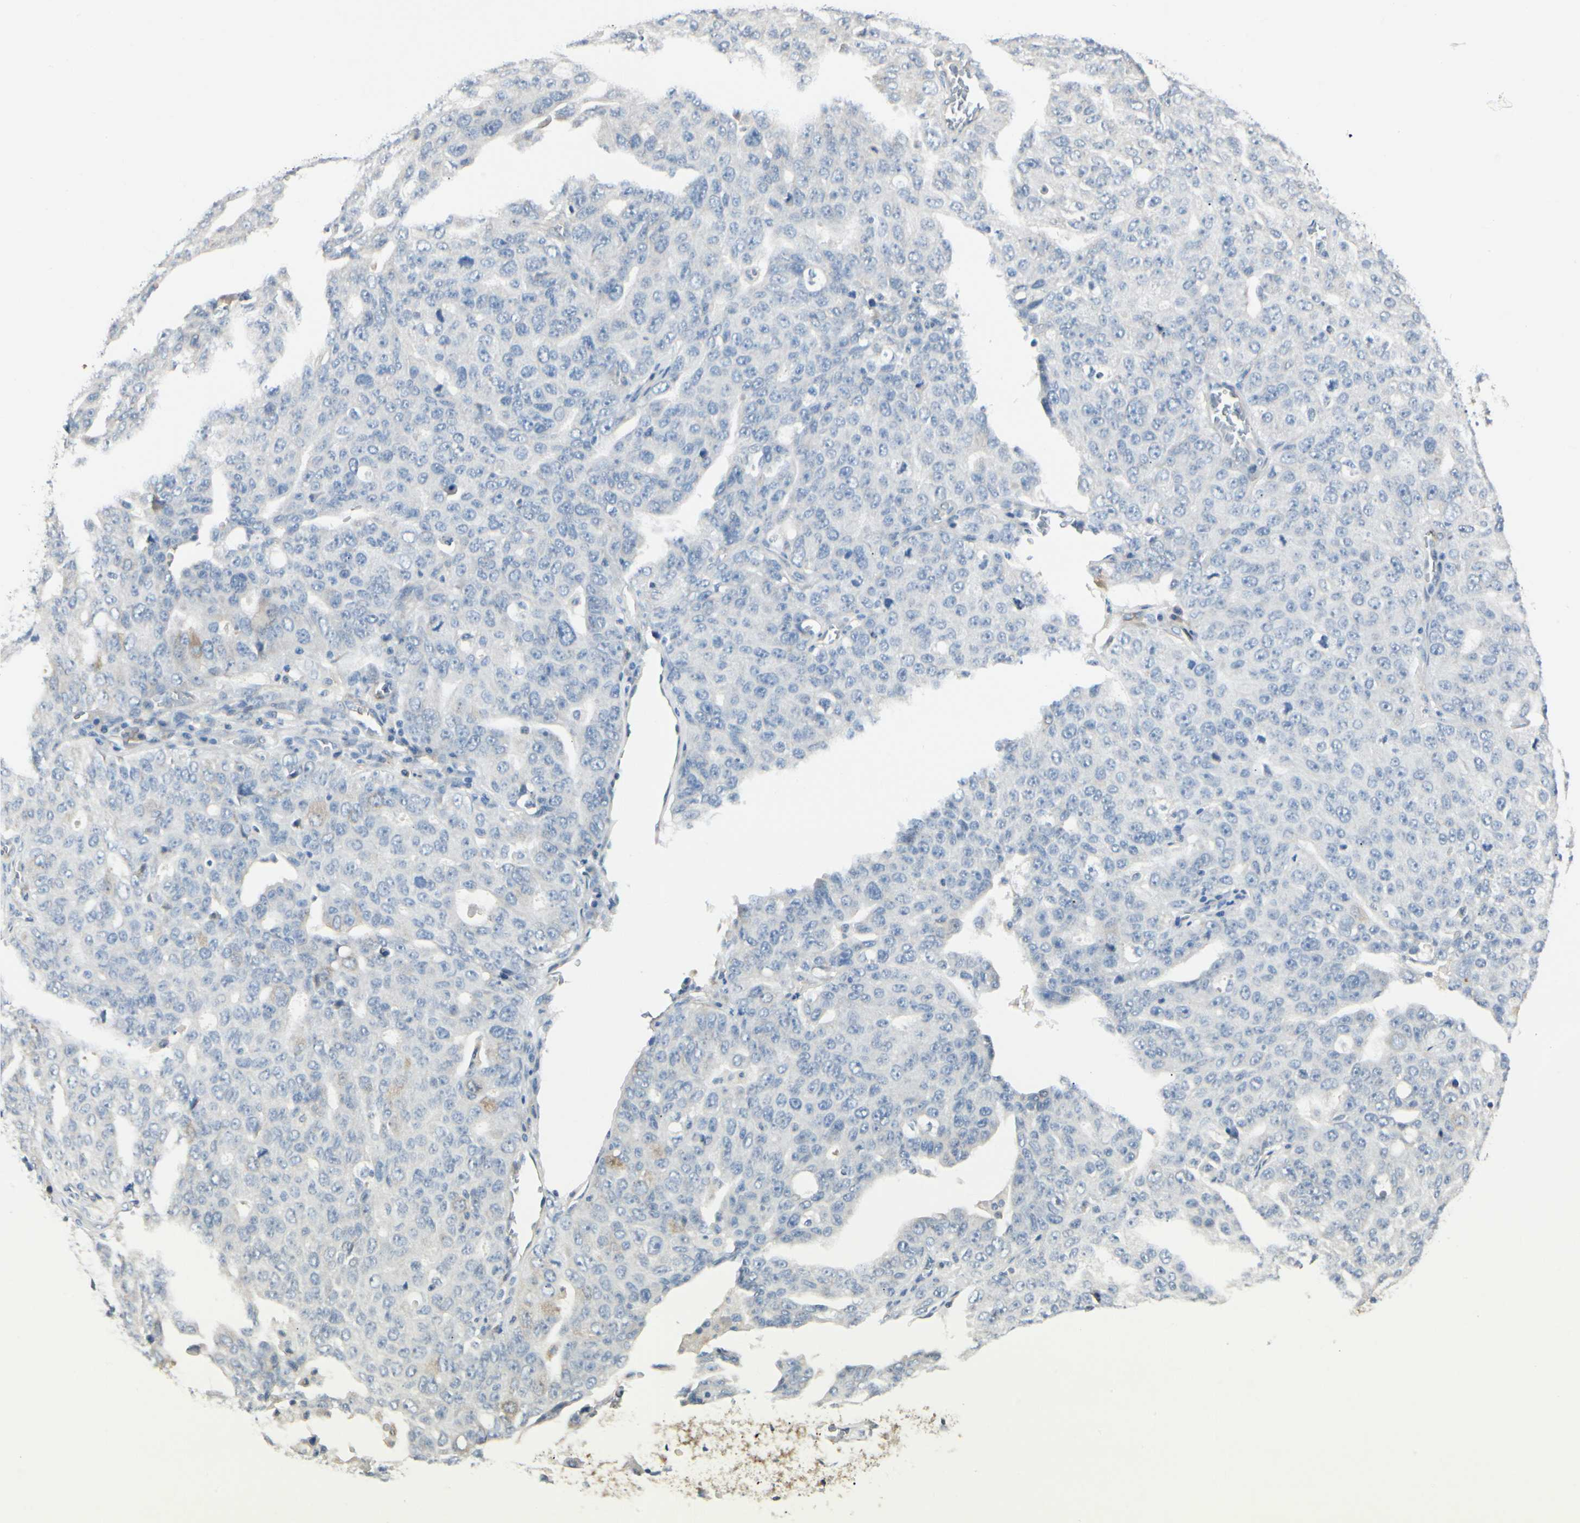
{"staining": {"intensity": "negative", "quantity": "none", "location": "none"}, "tissue": "ovarian cancer", "cell_type": "Tumor cells", "image_type": "cancer", "snomed": [{"axis": "morphology", "description": "Carcinoma, endometroid"}, {"axis": "topography", "description": "Ovary"}], "caption": "Immunohistochemical staining of ovarian cancer reveals no significant staining in tumor cells.", "gene": "AMPH", "patient": {"sex": "female", "age": 62}}